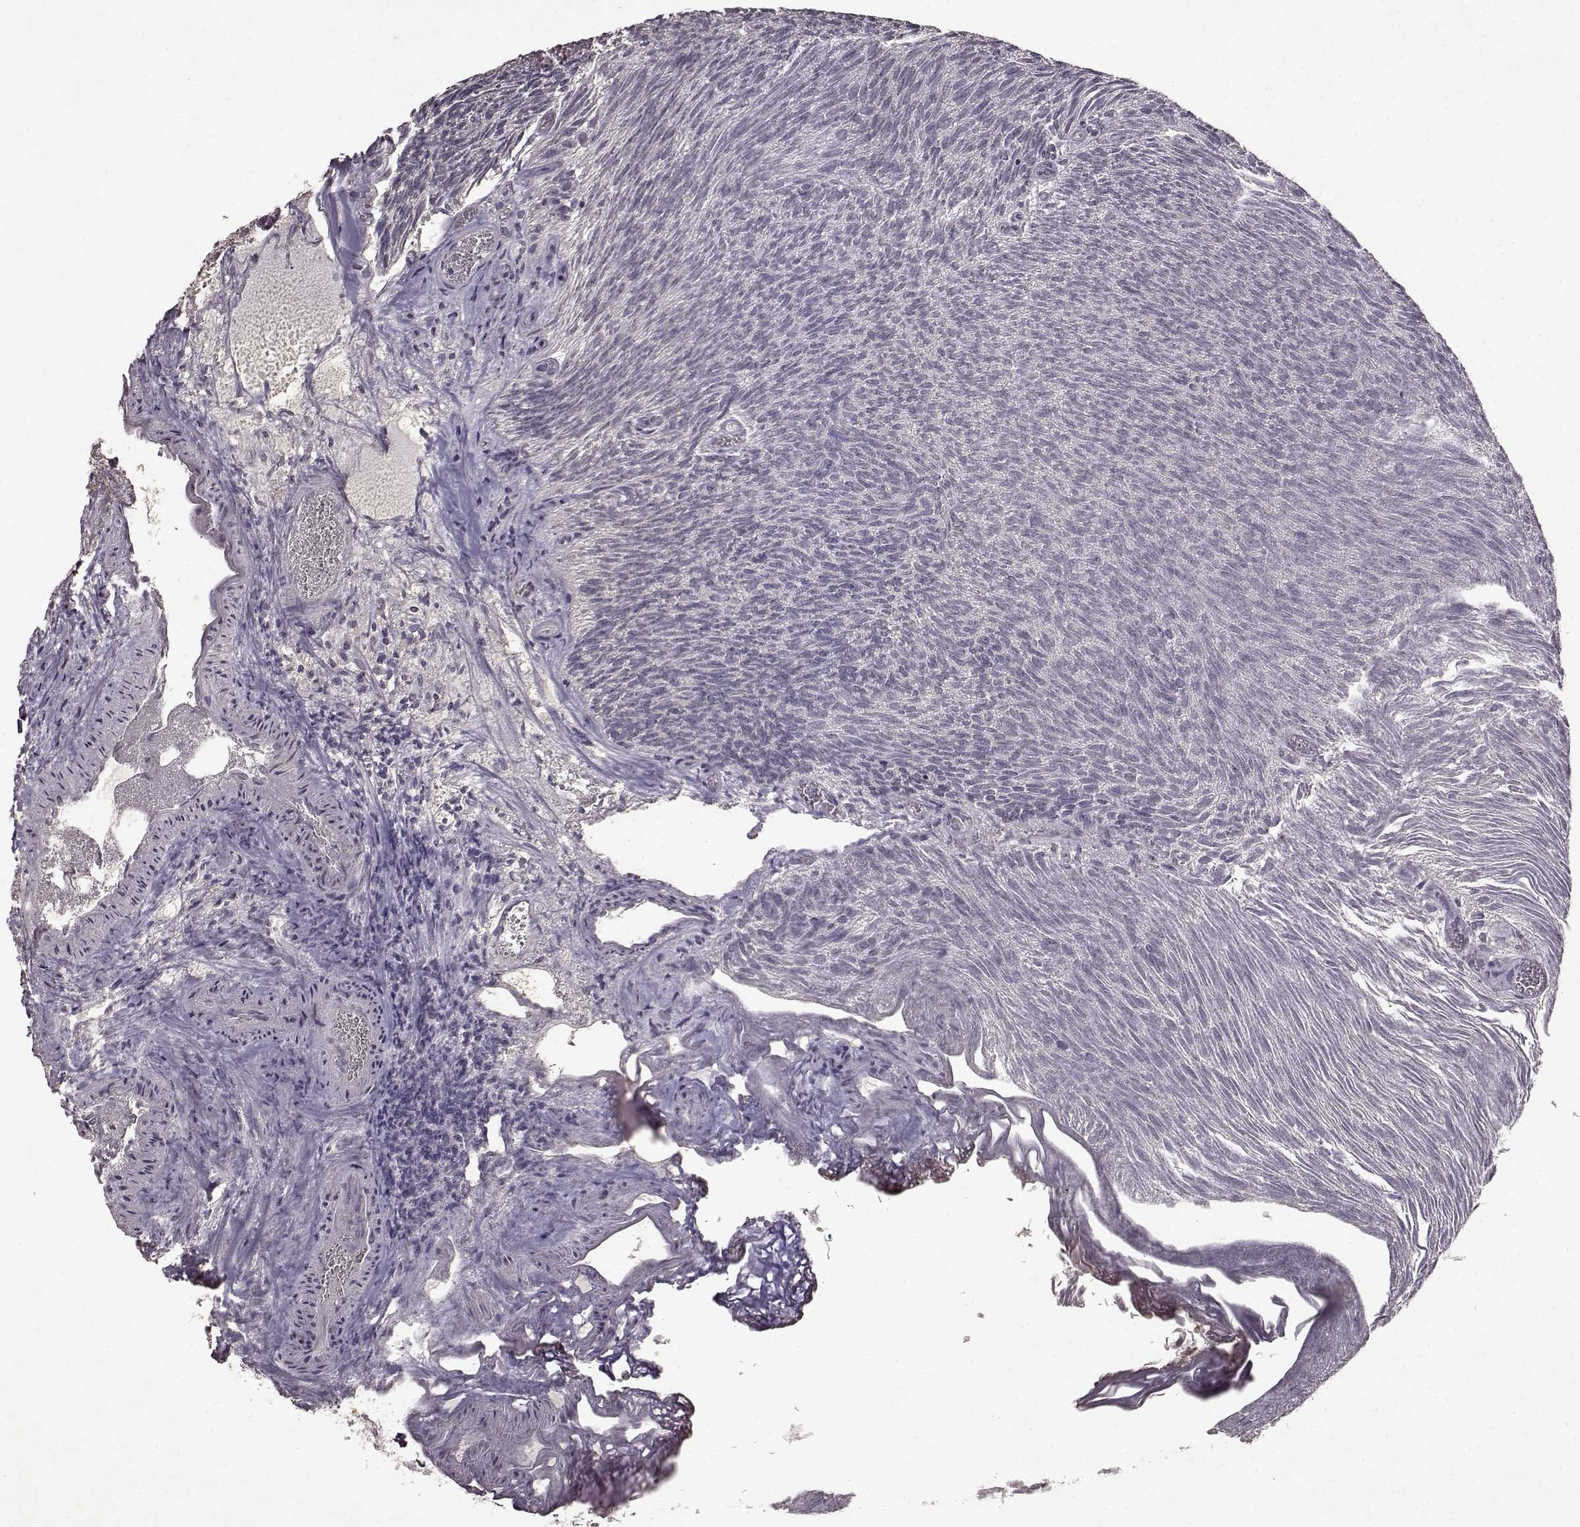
{"staining": {"intensity": "negative", "quantity": "none", "location": "none"}, "tissue": "urothelial cancer", "cell_type": "Tumor cells", "image_type": "cancer", "snomed": [{"axis": "morphology", "description": "Urothelial carcinoma, Low grade"}, {"axis": "topography", "description": "Urinary bladder"}], "caption": "An IHC image of low-grade urothelial carcinoma is shown. There is no staining in tumor cells of low-grade urothelial carcinoma.", "gene": "LHB", "patient": {"sex": "male", "age": 77}}